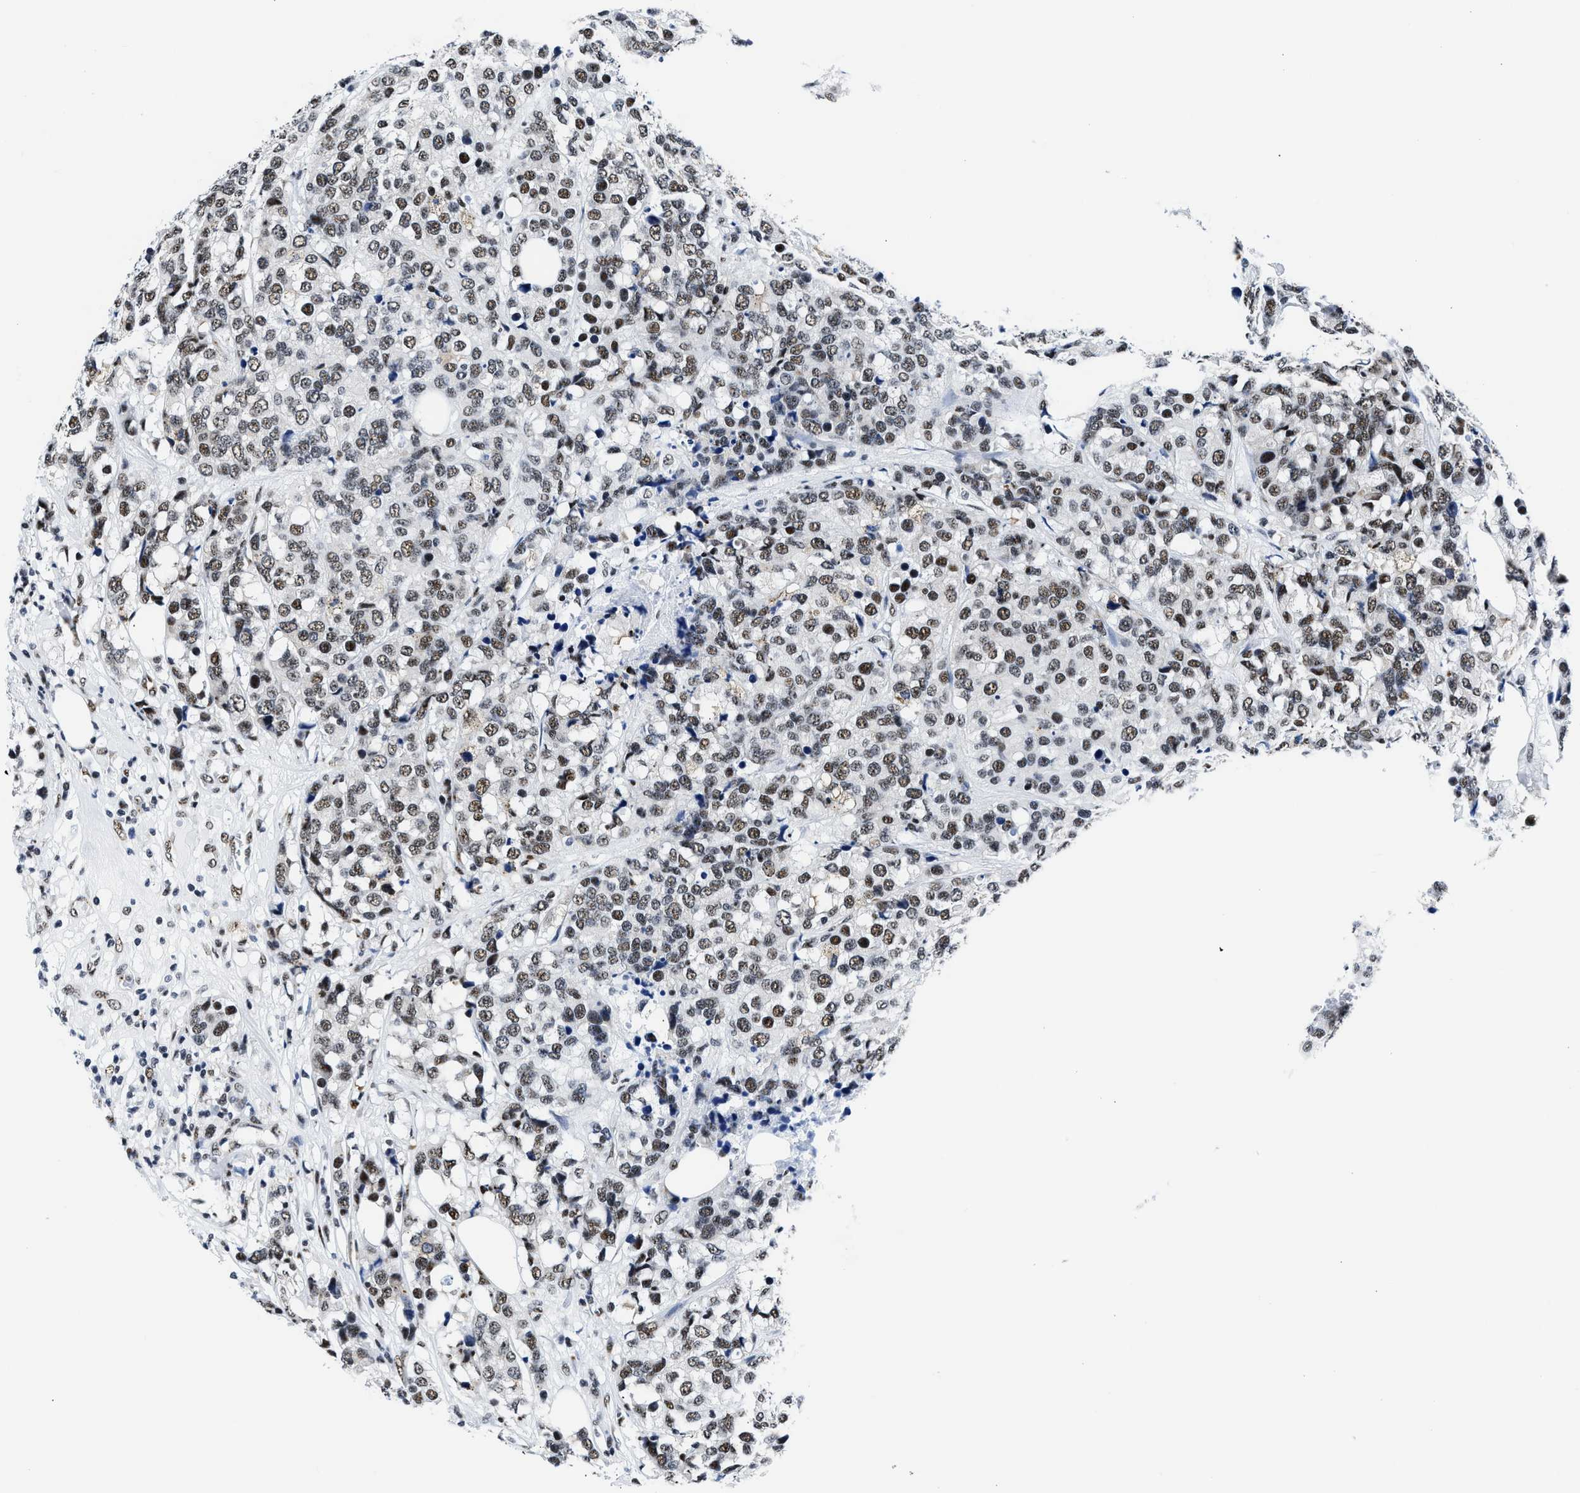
{"staining": {"intensity": "moderate", "quantity": ">75%", "location": "nuclear"}, "tissue": "breast cancer", "cell_type": "Tumor cells", "image_type": "cancer", "snomed": [{"axis": "morphology", "description": "Lobular carcinoma"}, {"axis": "topography", "description": "Breast"}], "caption": "Breast cancer stained for a protein displays moderate nuclear positivity in tumor cells.", "gene": "RBM8A", "patient": {"sex": "female", "age": 59}}